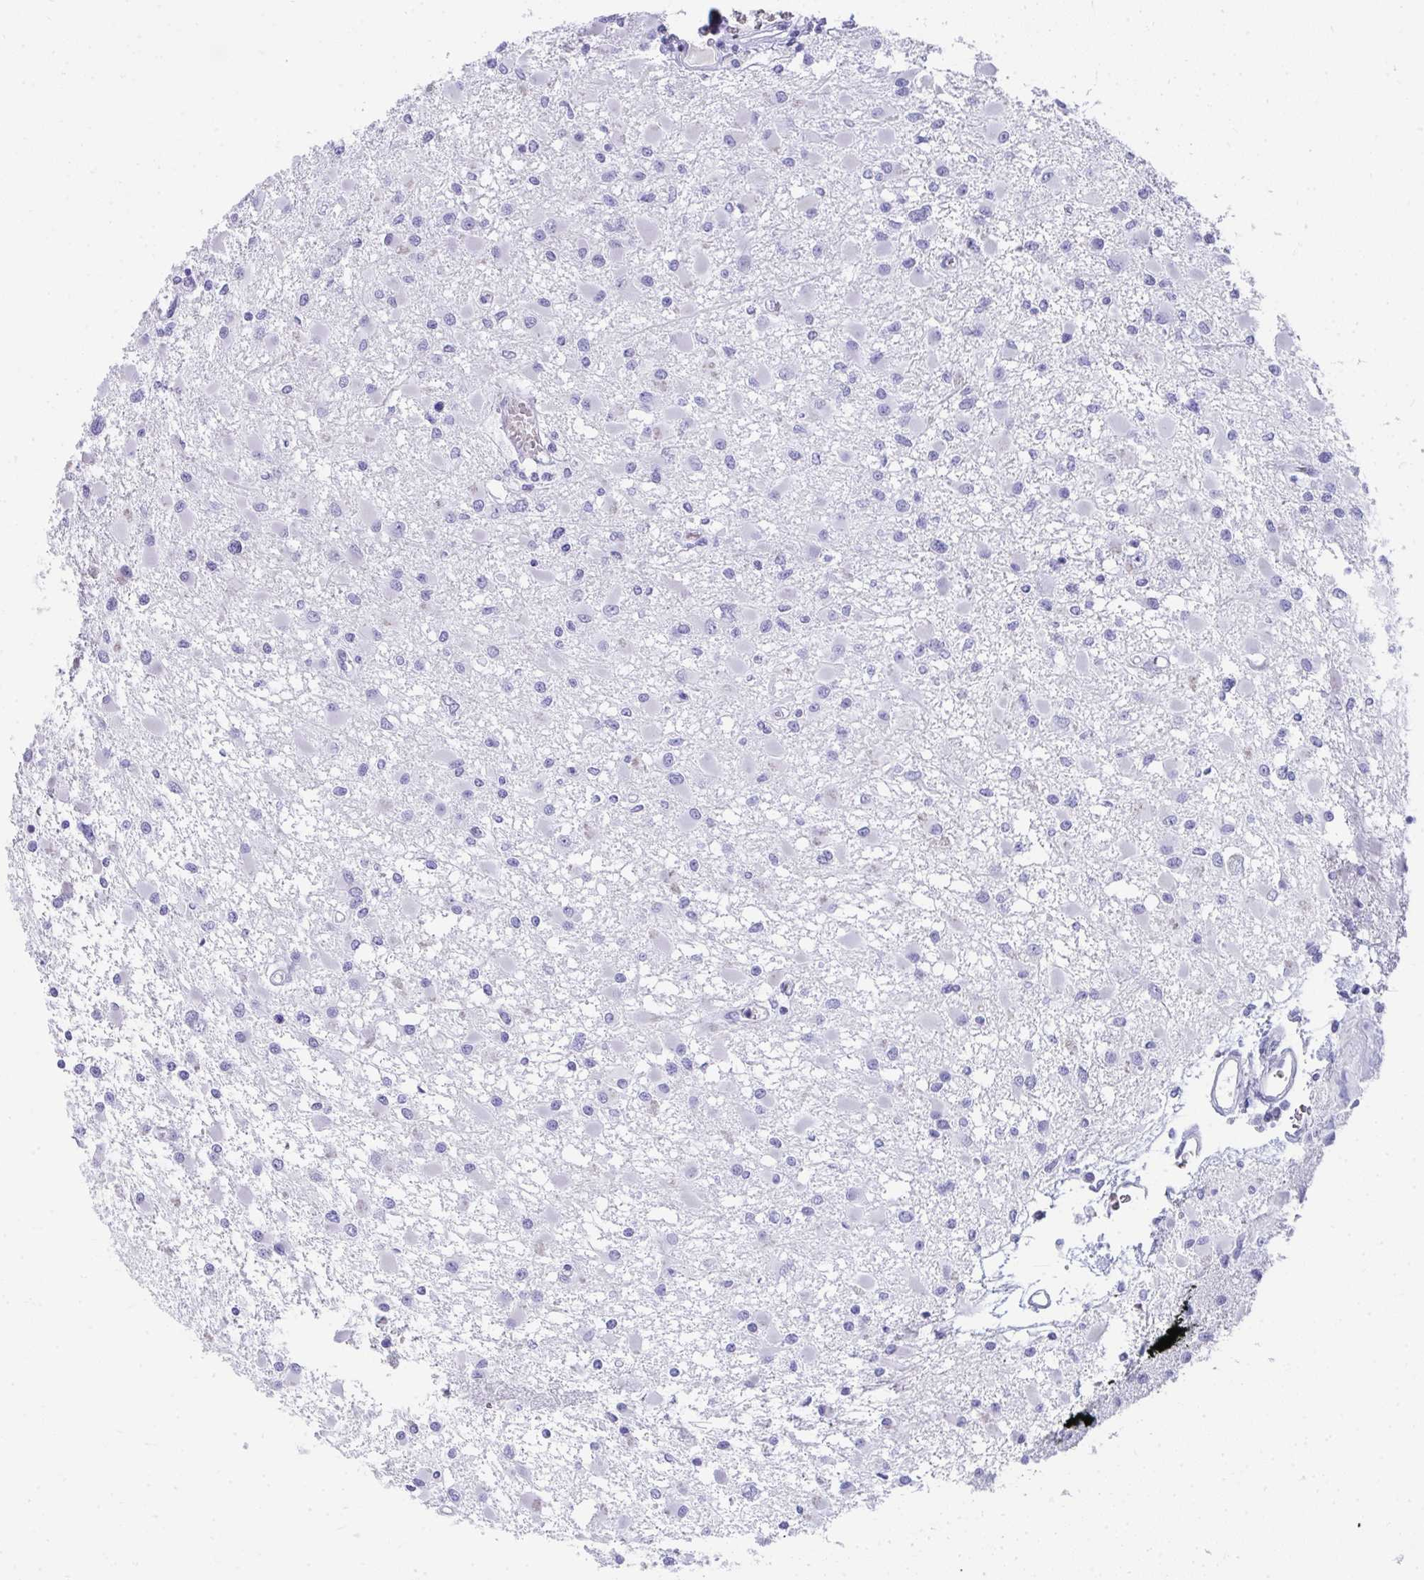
{"staining": {"intensity": "negative", "quantity": "none", "location": "none"}, "tissue": "glioma", "cell_type": "Tumor cells", "image_type": "cancer", "snomed": [{"axis": "morphology", "description": "Glioma, malignant, High grade"}, {"axis": "topography", "description": "Brain"}], "caption": "Tumor cells are negative for protein expression in human glioma.", "gene": "TNNT1", "patient": {"sex": "male", "age": 54}}